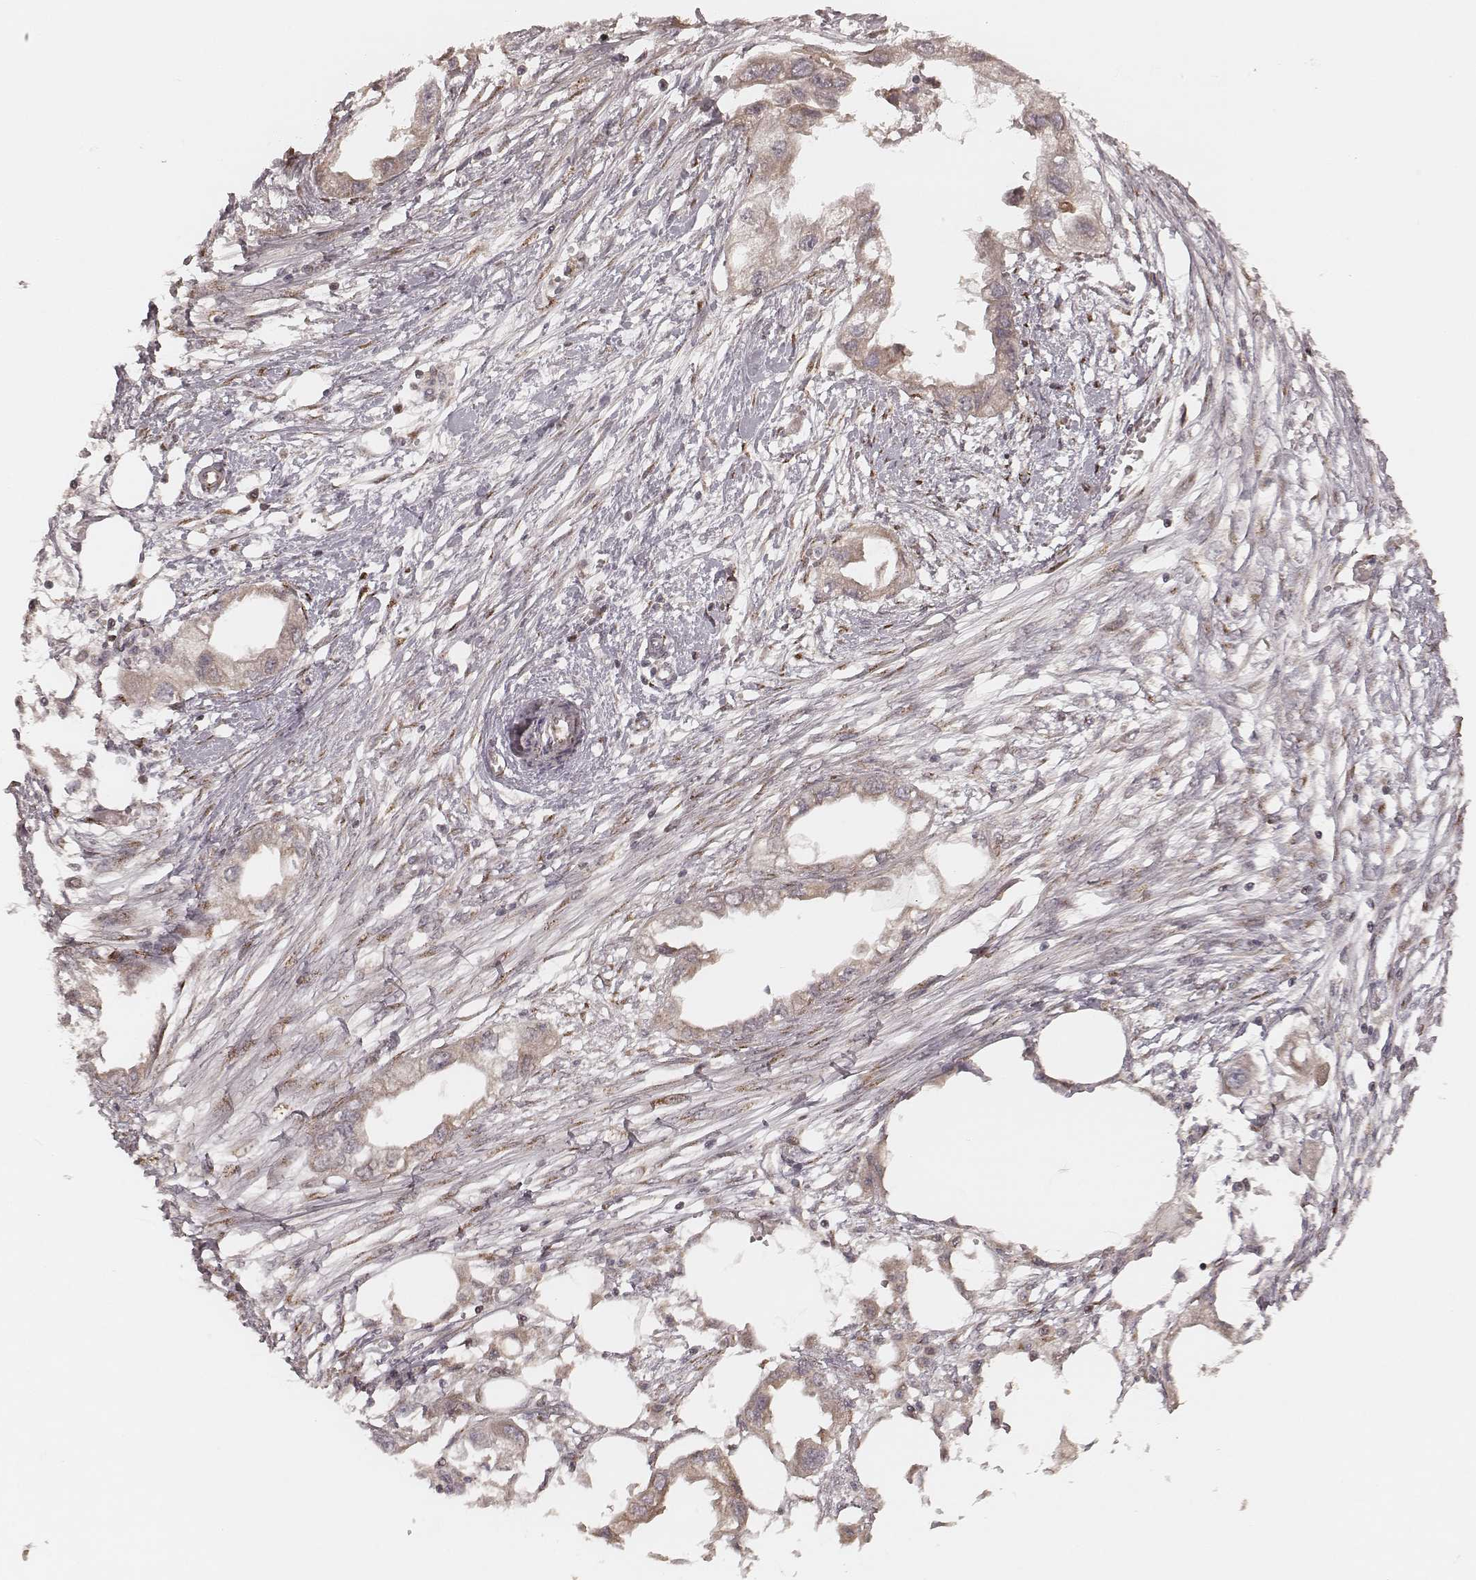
{"staining": {"intensity": "weak", "quantity": ">75%", "location": "cytoplasmic/membranous"}, "tissue": "endometrial cancer", "cell_type": "Tumor cells", "image_type": "cancer", "snomed": [{"axis": "morphology", "description": "Adenocarcinoma, NOS"}, {"axis": "morphology", "description": "Adenocarcinoma, metastatic, NOS"}, {"axis": "topography", "description": "Adipose tissue"}, {"axis": "topography", "description": "Endometrium"}], "caption": "Protein expression analysis of human adenocarcinoma (endometrial) reveals weak cytoplasmic/membranous positivity in about >75% of tumor cells.", "gene": "MYO19", "patient": {"sex": "female", "age": 67}}